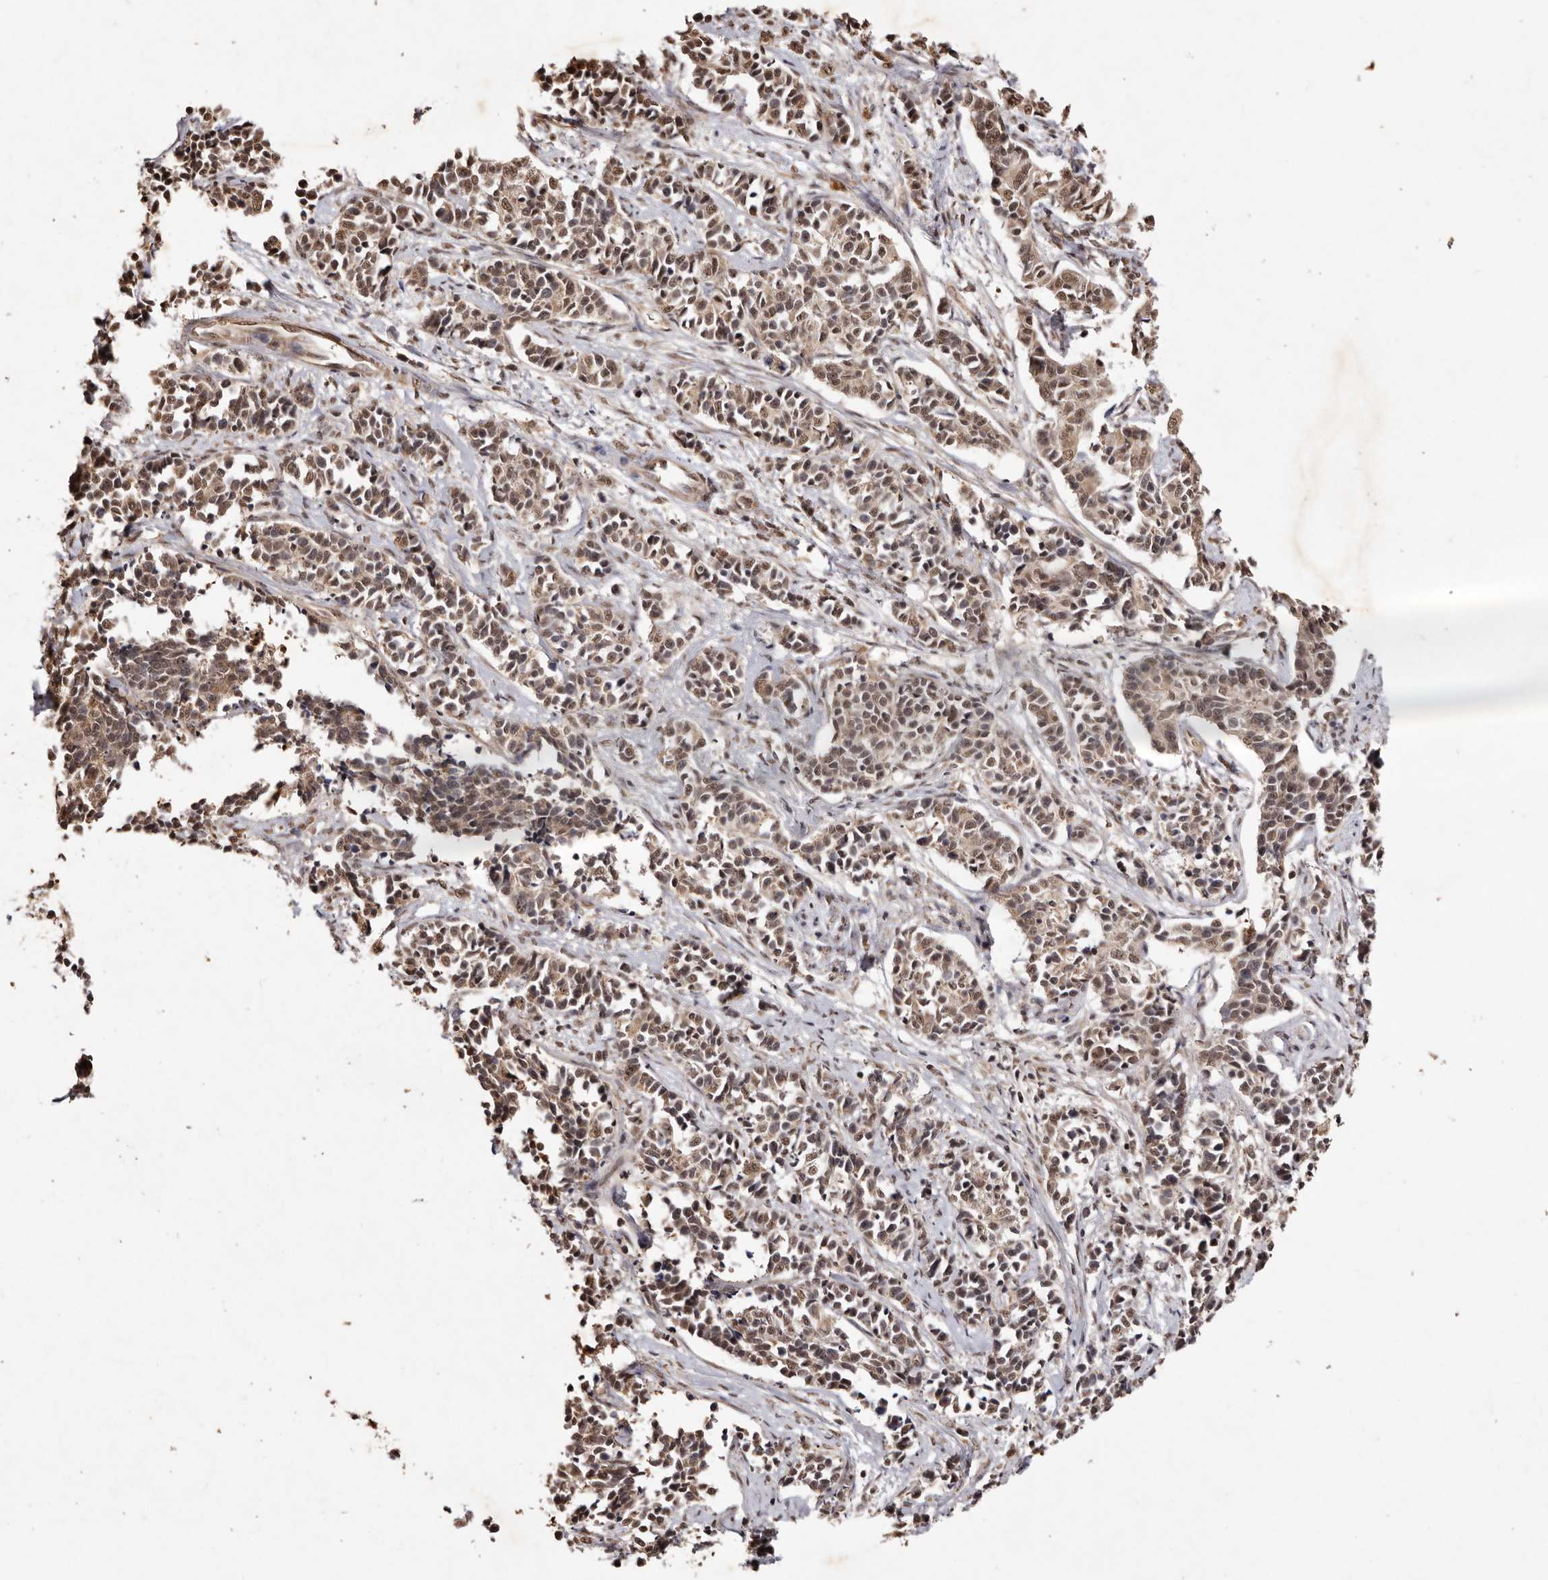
{"staining": {"intensity": "moderate", "quantity": ">75%", "location": "cytoplasmic/membranous,nuclear"}, "tissue": "cervical cancer", "cell_type": "Tumor cells", "image_type": "cancer", "snomed": [{"axis": "morphology", "description": "Normal tissue, NOS"}, {"axis": "morphology", "description": "Squamous cell carcinoma, NOS"}, {"axis": "topography", "description": "Cervix"}], "caption": "IHC image of neoplastic tissue: cervical cancer (squamous cell carcinoma) stained using immunohistochemistry (IHC) demonstrates medium levels of moderate protein expression localized specifically in the cytoplasmic/membranous and nuclear of tumor cells, appearing as a cytoplasmic/membranous and nuclear brown color.", "gene": "NOTCH1", "patient": {"sex": "female", "age": 35}}